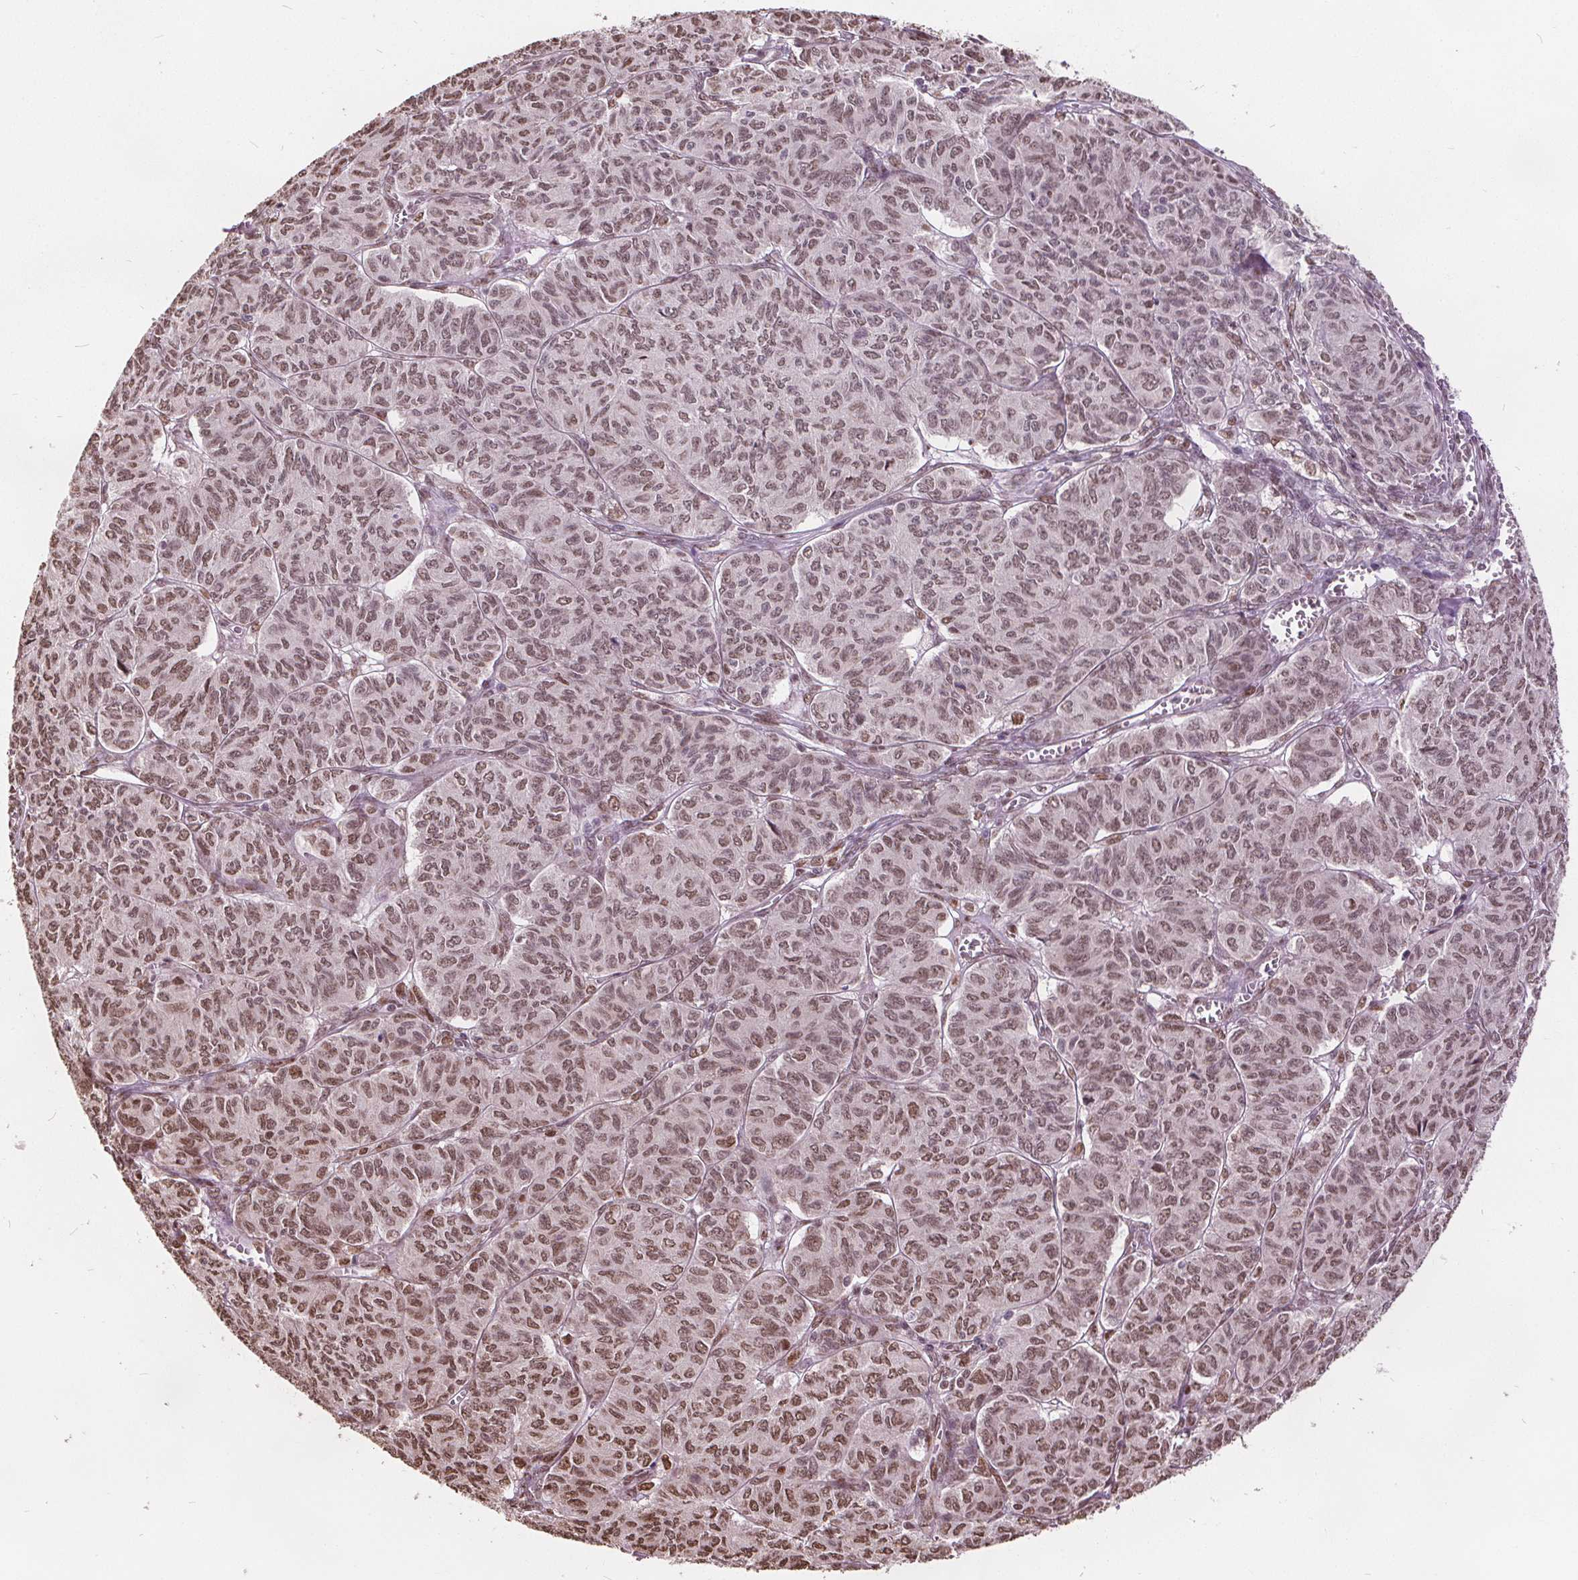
{"staining": {"intensity": "moderate", "quantity": ">75%", "location": "nuclear"}, "tissue": "ovarian cancer", "cell_type": "Tumor cells", "image_type": "cancer", "snomed": [{"axis": "morphology", "description": "Carcinoma, endometroid"}, {"axis": "topography", "description": "Ovary"}], "caption": "Protein expression analysis of ovarian endometroid carcinoma demonstrates moderate nuclear expression in about >75% of tumor cells. (DAB (3,3'-diaminobenzidine) IHC, brown staining for protein, blue staining for nuclei).", "gene": "ISLR2", "patient": {"sex": "female", "age": 80}}